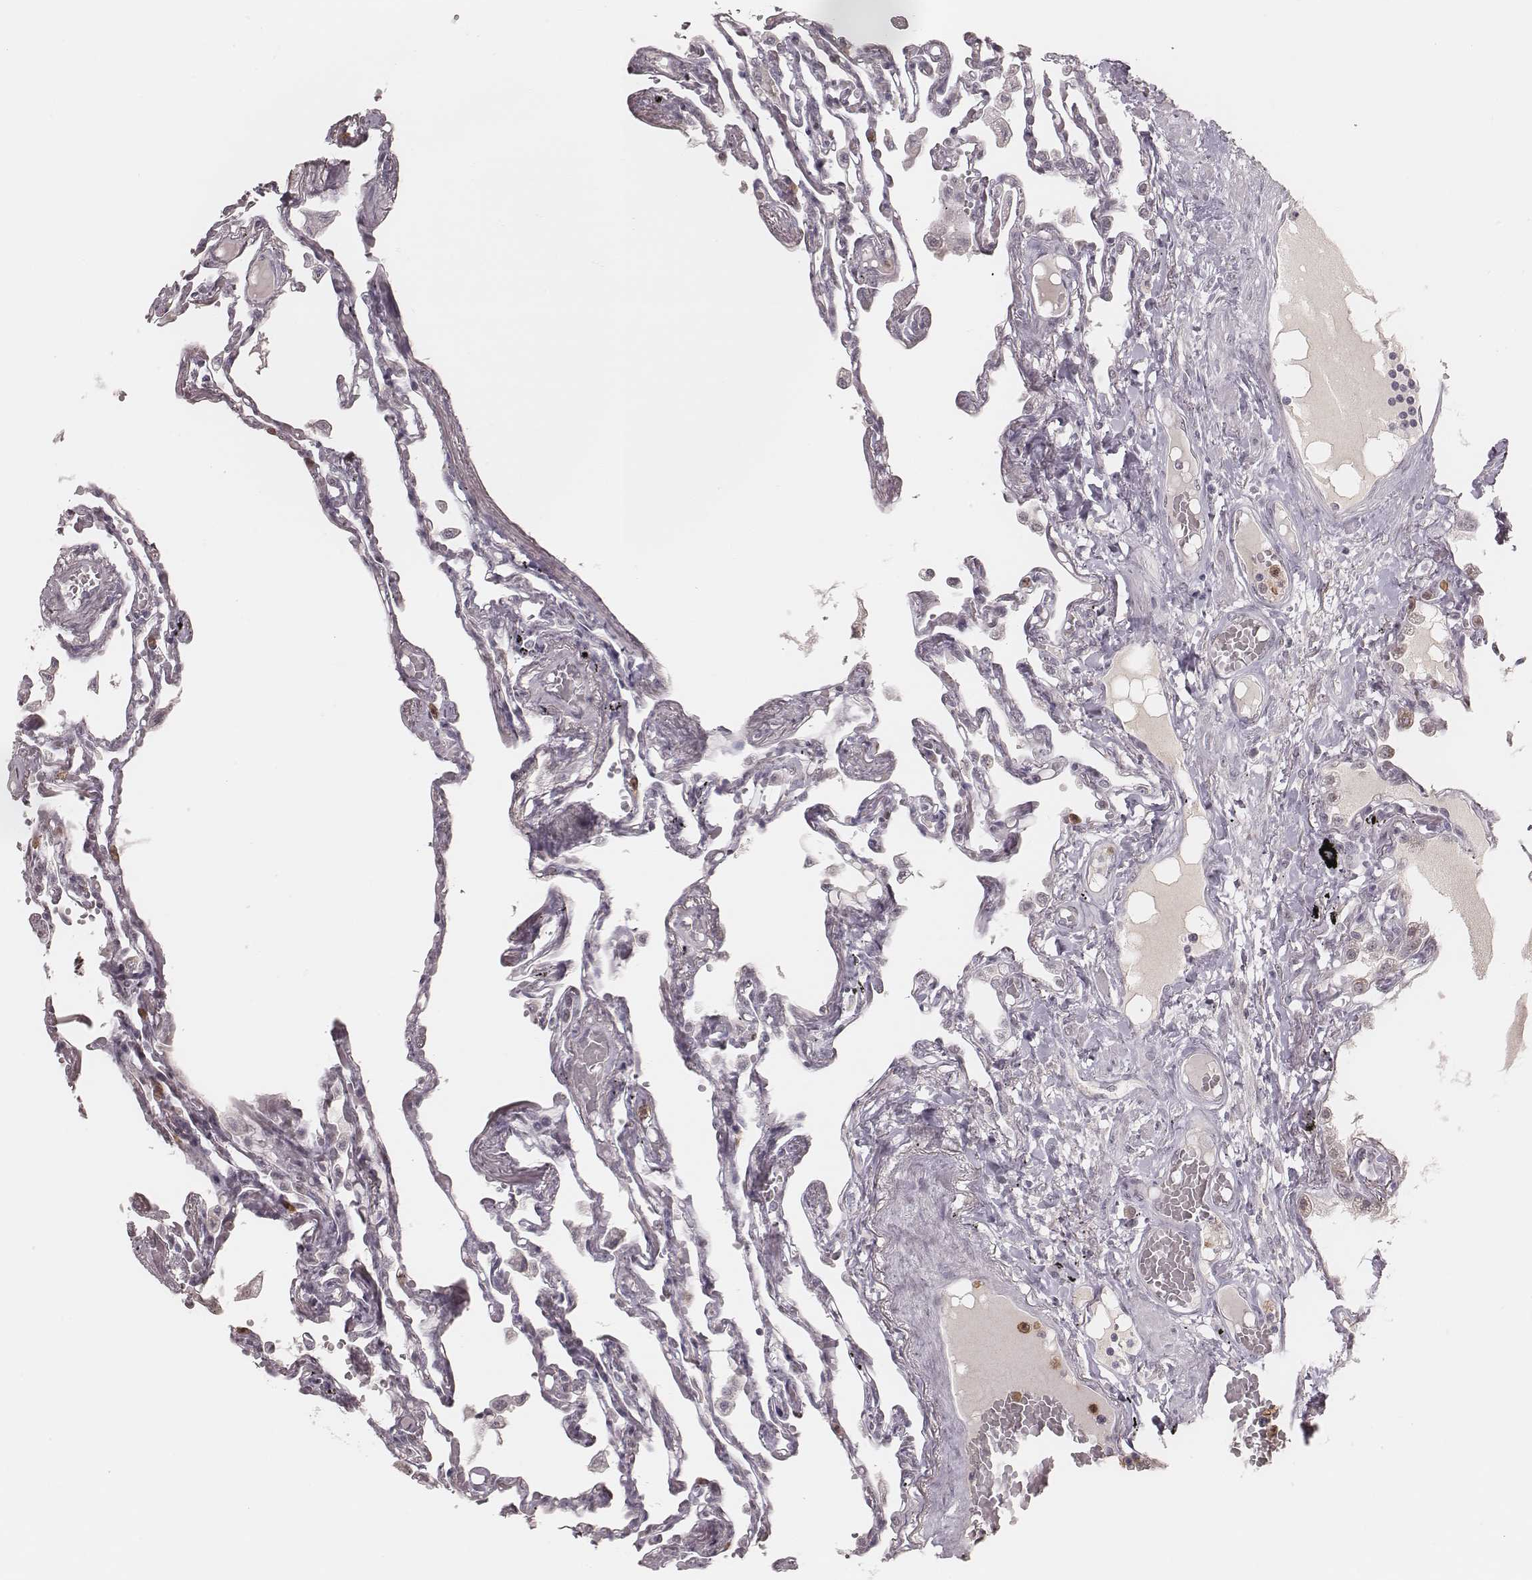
{"staining": {"intensity": "negative", "quantity": "none", "location": "none"}, "tissue": "lung", "cell_type": "Alveolar cells", "image_type": "normal", "snomed": [{"axis": "morphology", "description": "Normal tissue, NOS"}, {"axis": "morphology", "description": "Adenocarcinoma, NOS"}, {"axis": "topography", "description": "Cartilage tissue"}, {"axis": "topography", "description": "Lung"}], "caption": "Immunohistochemistry (IHC) micrograph of normal lung stained for a protein (brown), which shows no expression in alveolar cells. (DAB (3,3'-diaminobenzidine) immunohistochemistry, high magnification).", "gene": "KITLG", "patient": {"sex": "female", "age": 67}}